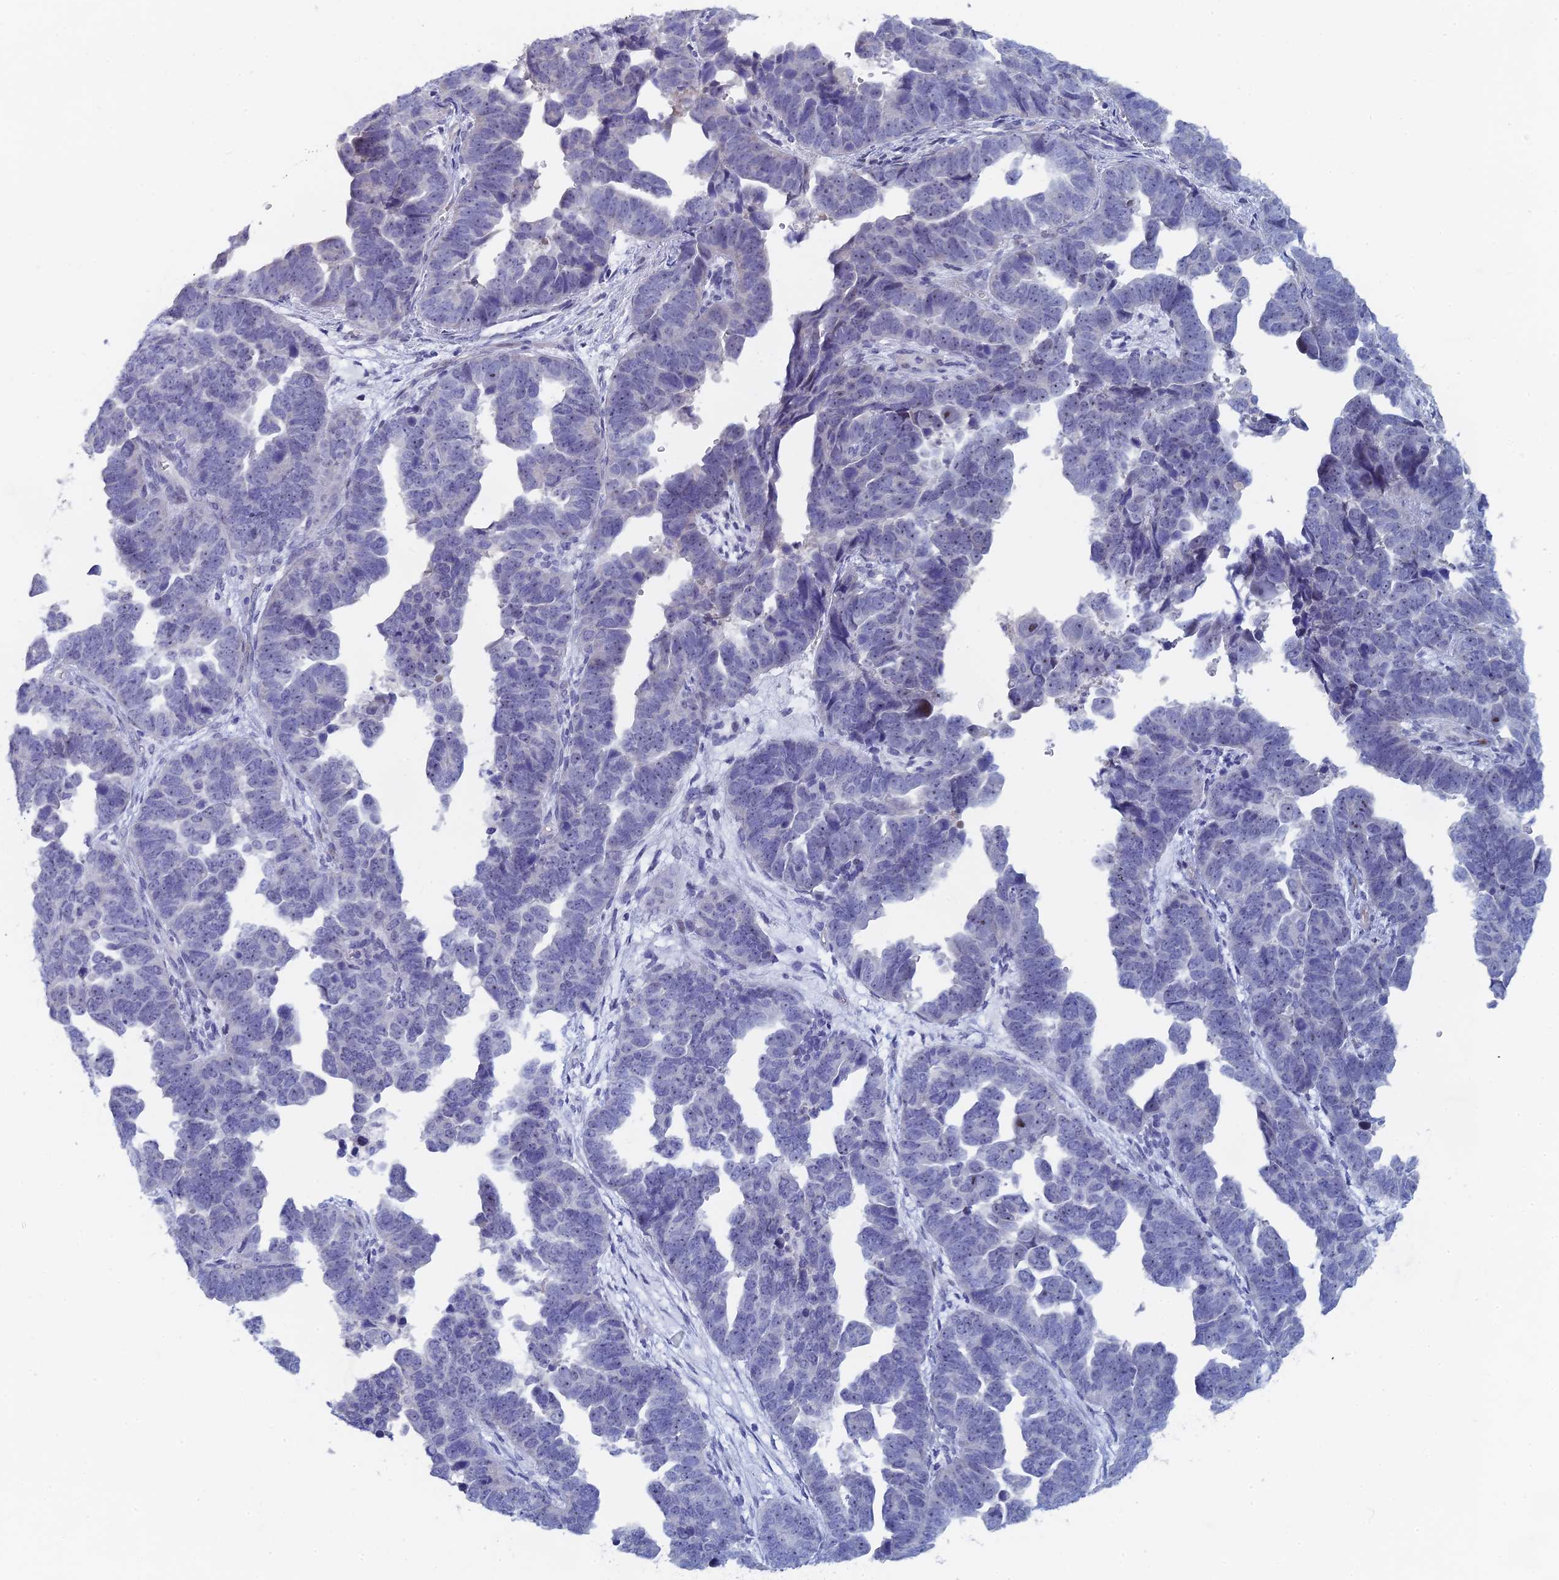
{"staining": {"intensity": "negative", "quantity": "none", "location": "none"}, "tissue": "endometrial cancer", "cell_type": "Tumor cells", "image_type": "cancer", "snomed": [{"axis": "morphology", "description": "Adenocarcinoma, NOS"}, {"axis": "topography", "description": "Endometrium"}], "caption": "Endometrial cancer was stained to show a protein in brown. There is no significant staining in tumor cells. (Brightfield microscopy of DAB immunohistochemistry (IHC) at high magnification).", "gene": "DRGX", "patient": {"sex": "female", "age": 75}}